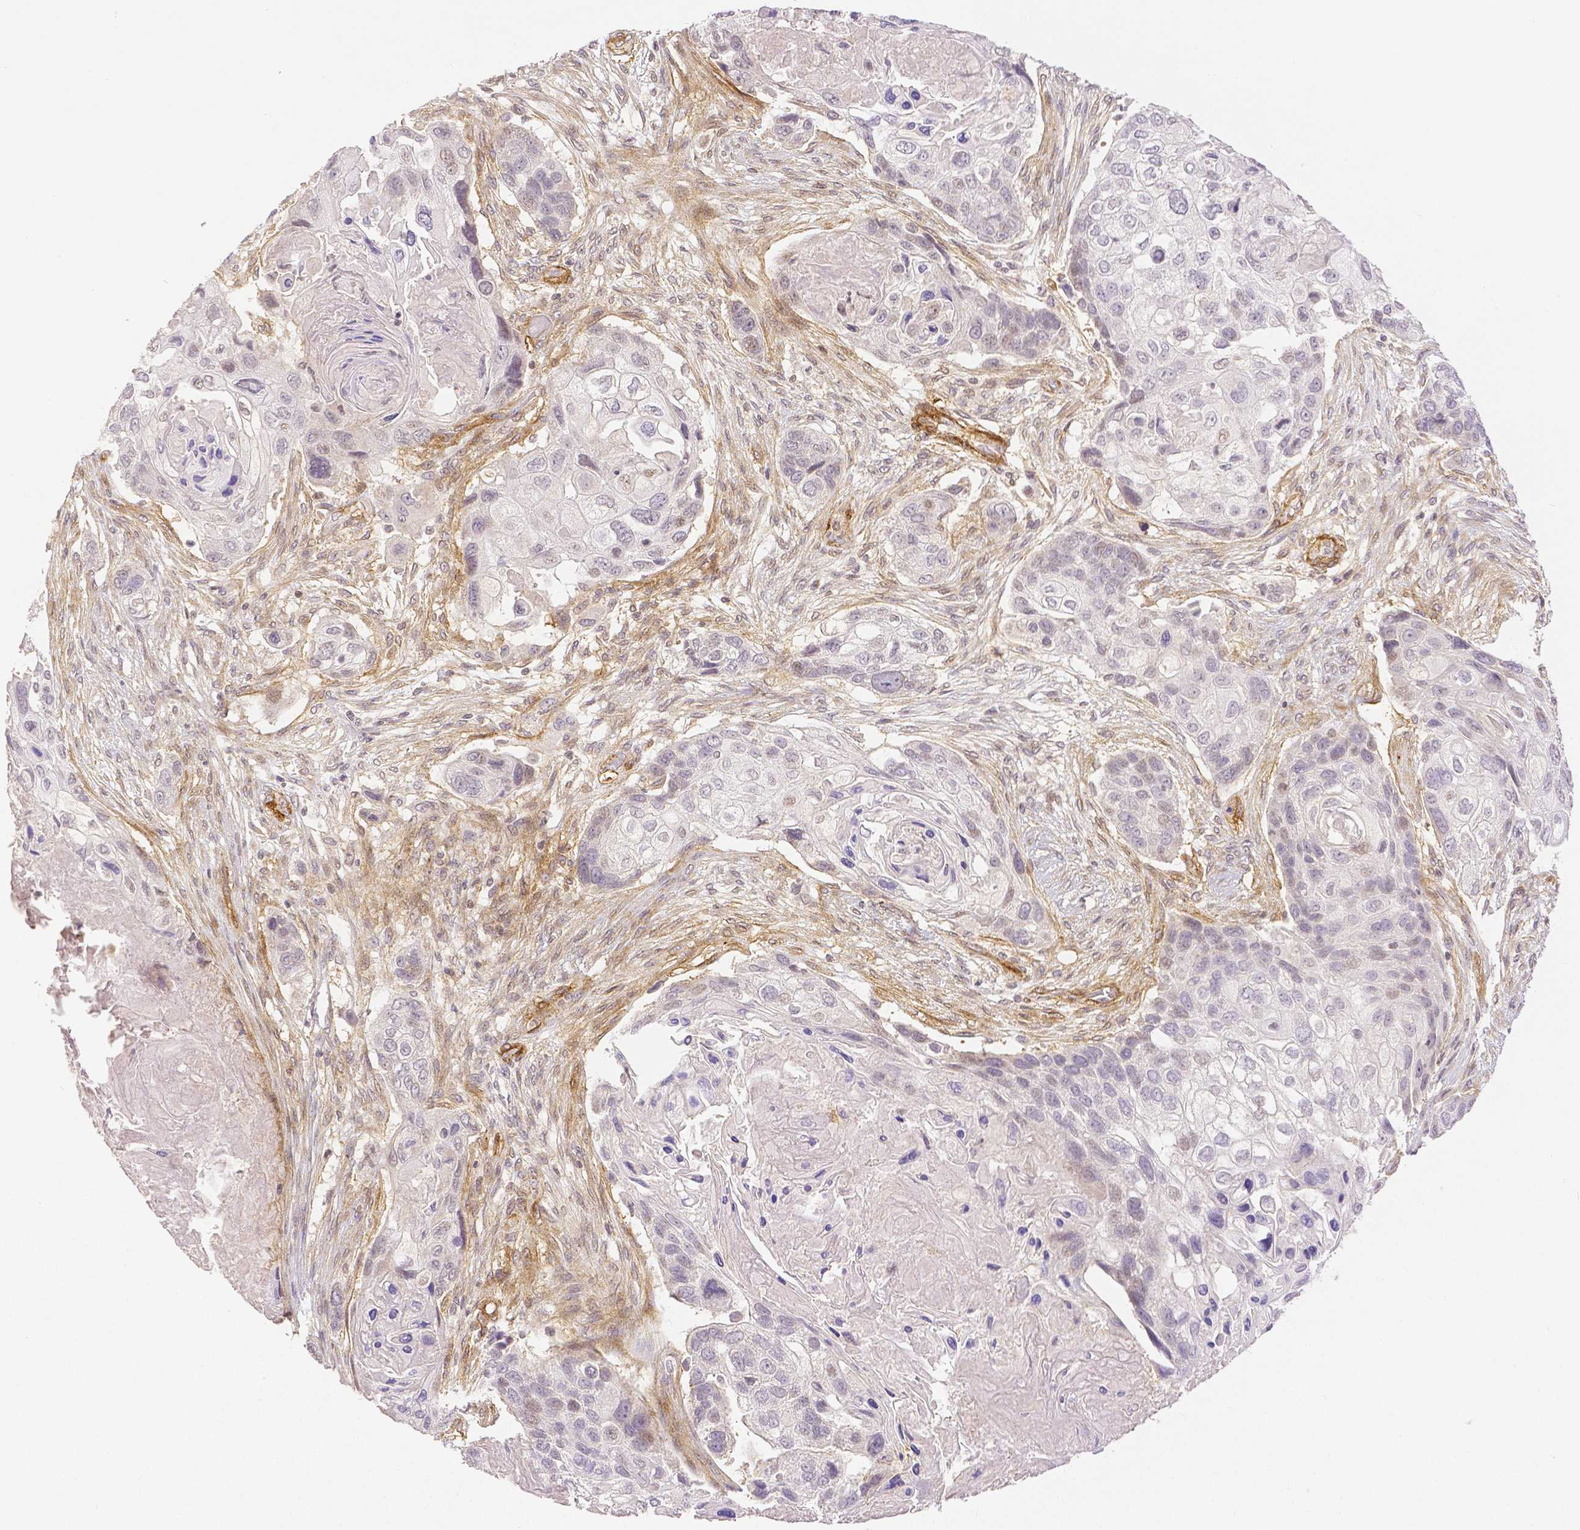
{"staining": {"intensity": "negative", "quantity": "none", "location": "none"}, "tissue": "lung cancer", "cell_type": "Tumor cells", "image_type": "cancer", "snomed": [{"axis": "morphology", "description": "Squamous cell carcinoma, NOS"}, {"axis": "topography", "description": "Lung"}], "caption": "Lung cancer stained for a protein using immunohistochemistry (IHC) demonstrates no expression tumor cells.", "gene": "THY1", "patient": {"sex": "male", "age": 69}}